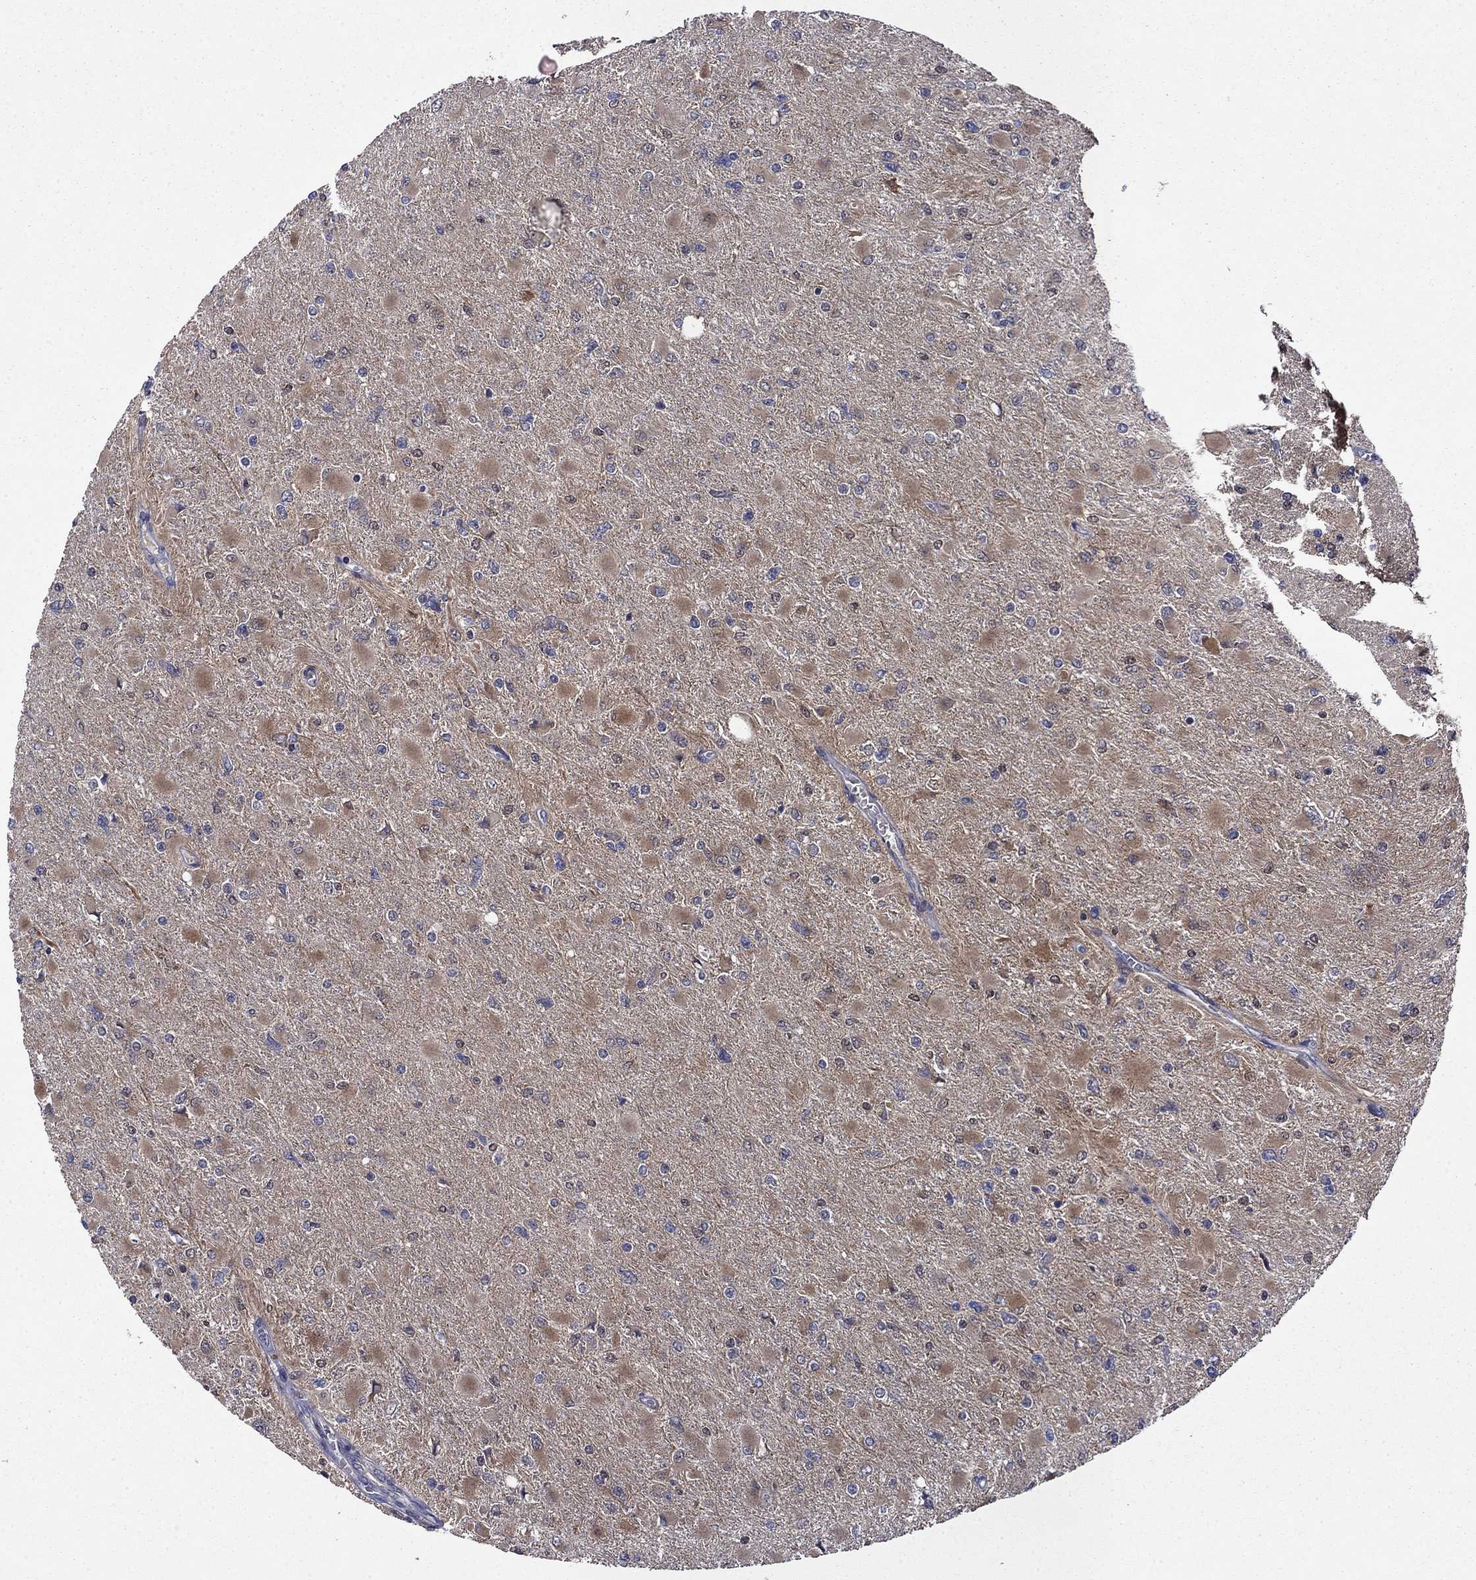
{"staining": {"intensity": "weak", "quantity": "25%-75%", "location": "cytoplasmic/membranous"}, "tissue": "glioma", "cell_type": "Tumor cells", "image_type": "cancer", "snomed": [{"axis": "morphology", "description": "Glioma, malignant, High grade"}, {"axis": "topography", "description": "Cerebral cortex"}], "caption": "IHC (DAB) staining of glioma exhibits weak cytoplasmic/membranous protein staining in about 25%-75% of tumor cells.", "gene": "TPMT", "patient": {"sex": "female", "age": 36}}